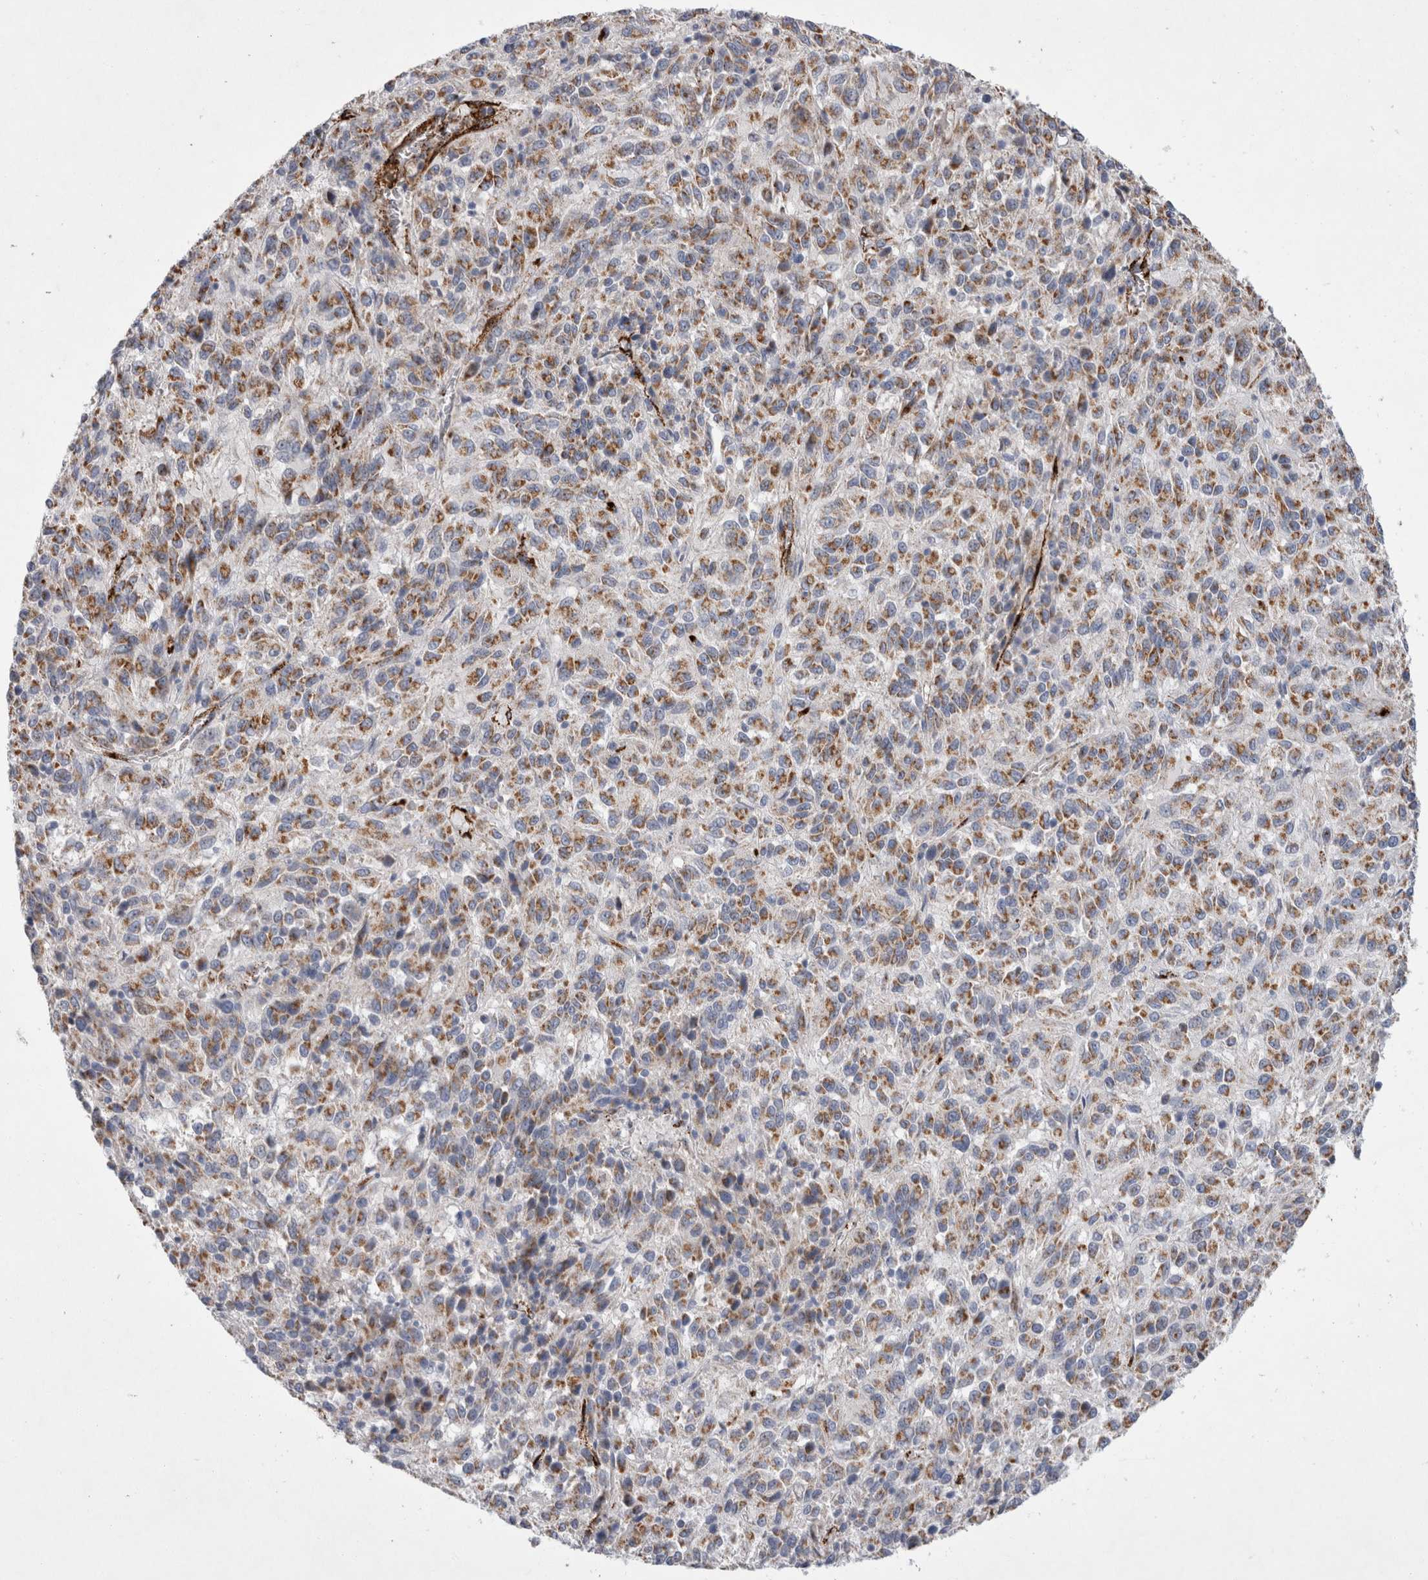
{"staining": {"intensity": "strong", "quantity": ">75%", "location": "cytoplasmic/membranous"}, "tissue": "melanoma", "cell_type": "Tumor cells", "image_type": "cancer", "snomed": [{"axis": "morphology", "description": "Malignant melanoma, Metastatic site"}, {"axis": "topography", "description": "Lung"}], "caption": "Melanoma stained with IHC displays strong cytoplasmic/membranous expression in about >75% of tumor cells.", "gene": "IARS2", "patient": {"sex": "male", "age": 64}}